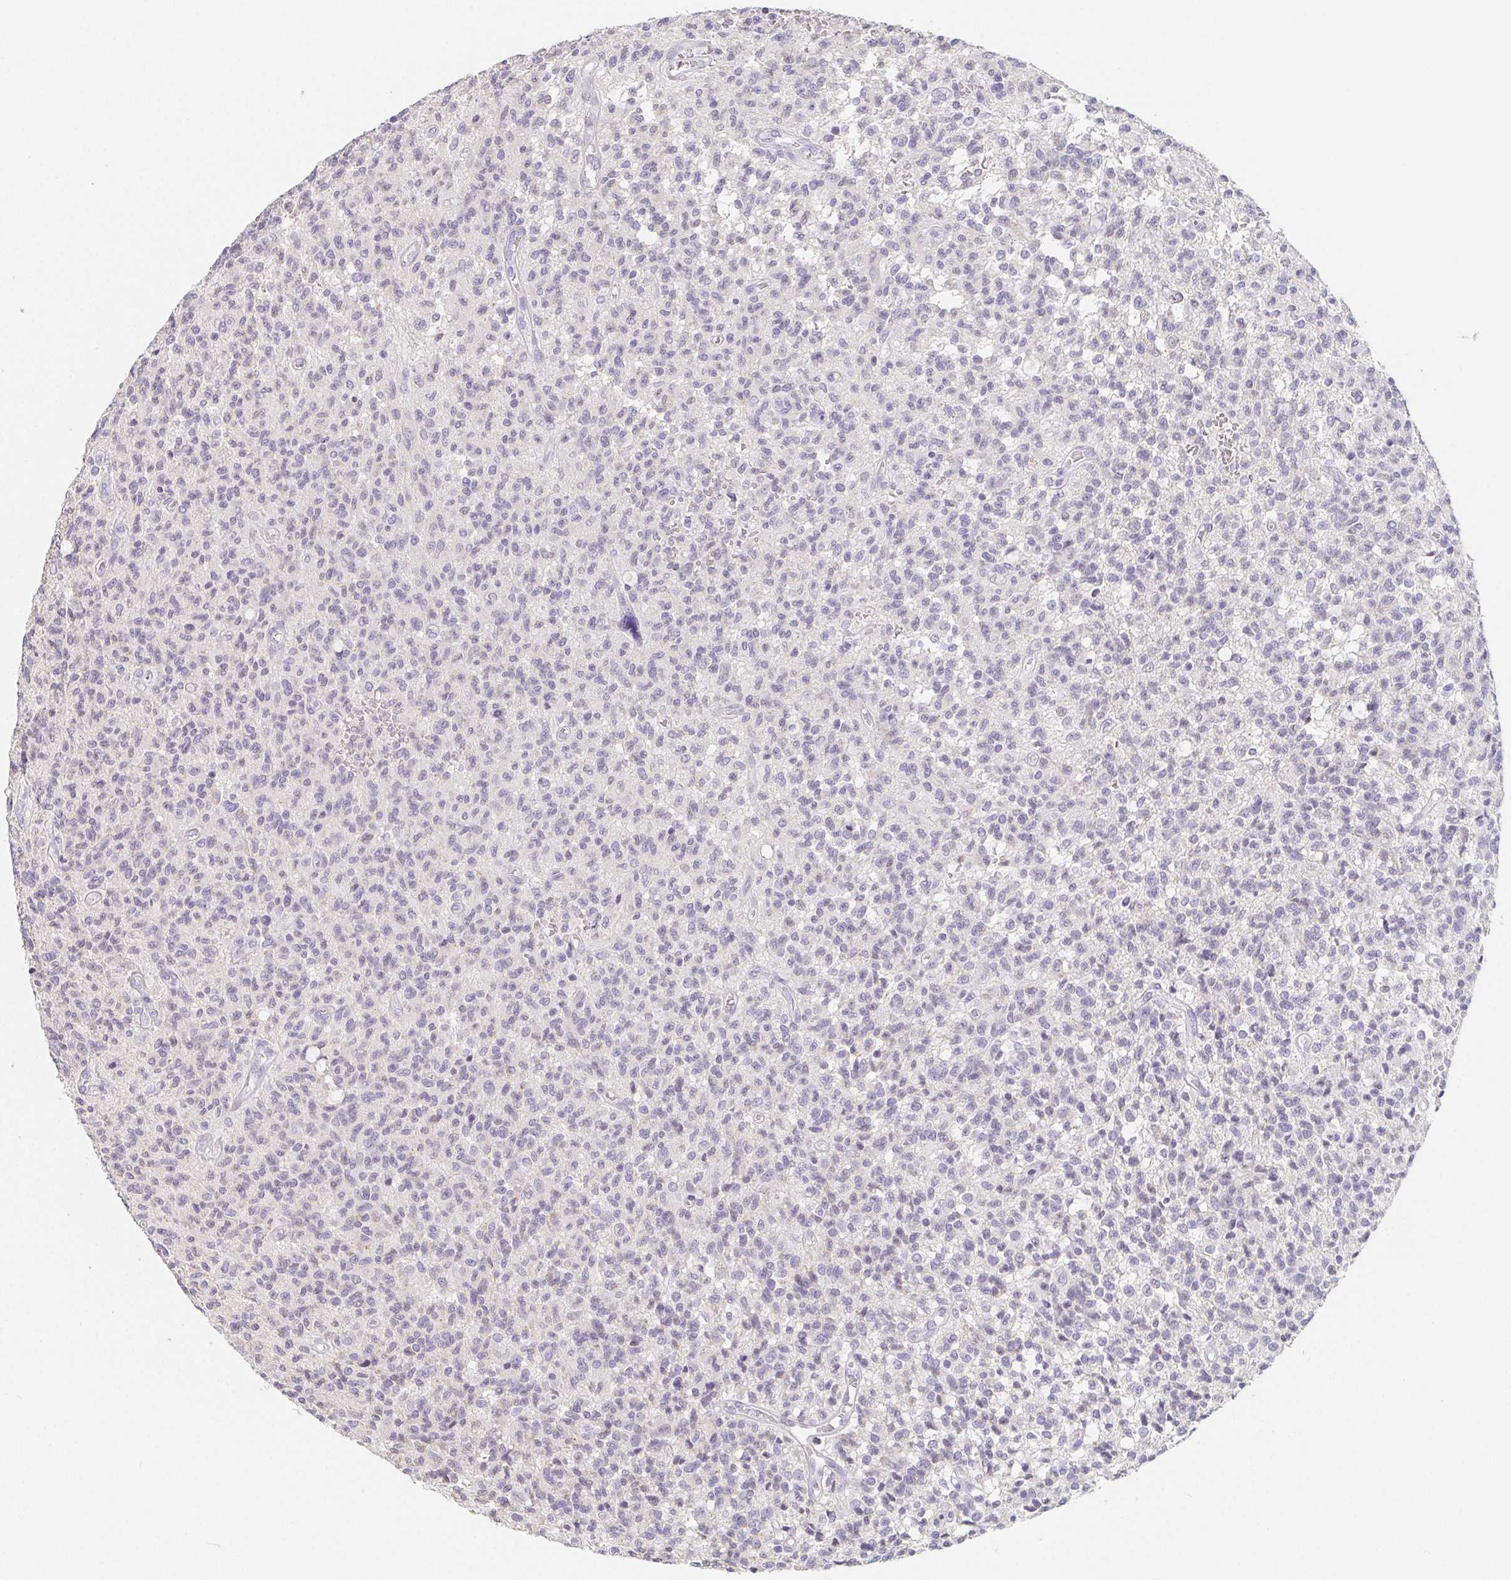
{"staining": {"intensity": "negative", "quantity": "none", "location": "none"}, "tissue": "glioma", "cell_type": "Tumor cells", "image_type": "cancer", "snomed": [{"axis": "morphology", "description": "Glioma, malignant, Low grade"}, {"axis": "topography", "description": "Brain"}], "caption": "The immunohistochemistry (IHC) image has no significant positivity in tumor cells of glioma tissue. (DAB (3,3'-diaminobenzidine) immunohistochemistry with hematoxylin counter stain).", "gene": "GLIPR1L1", "patient": {"sex": "male", "age": 64}}